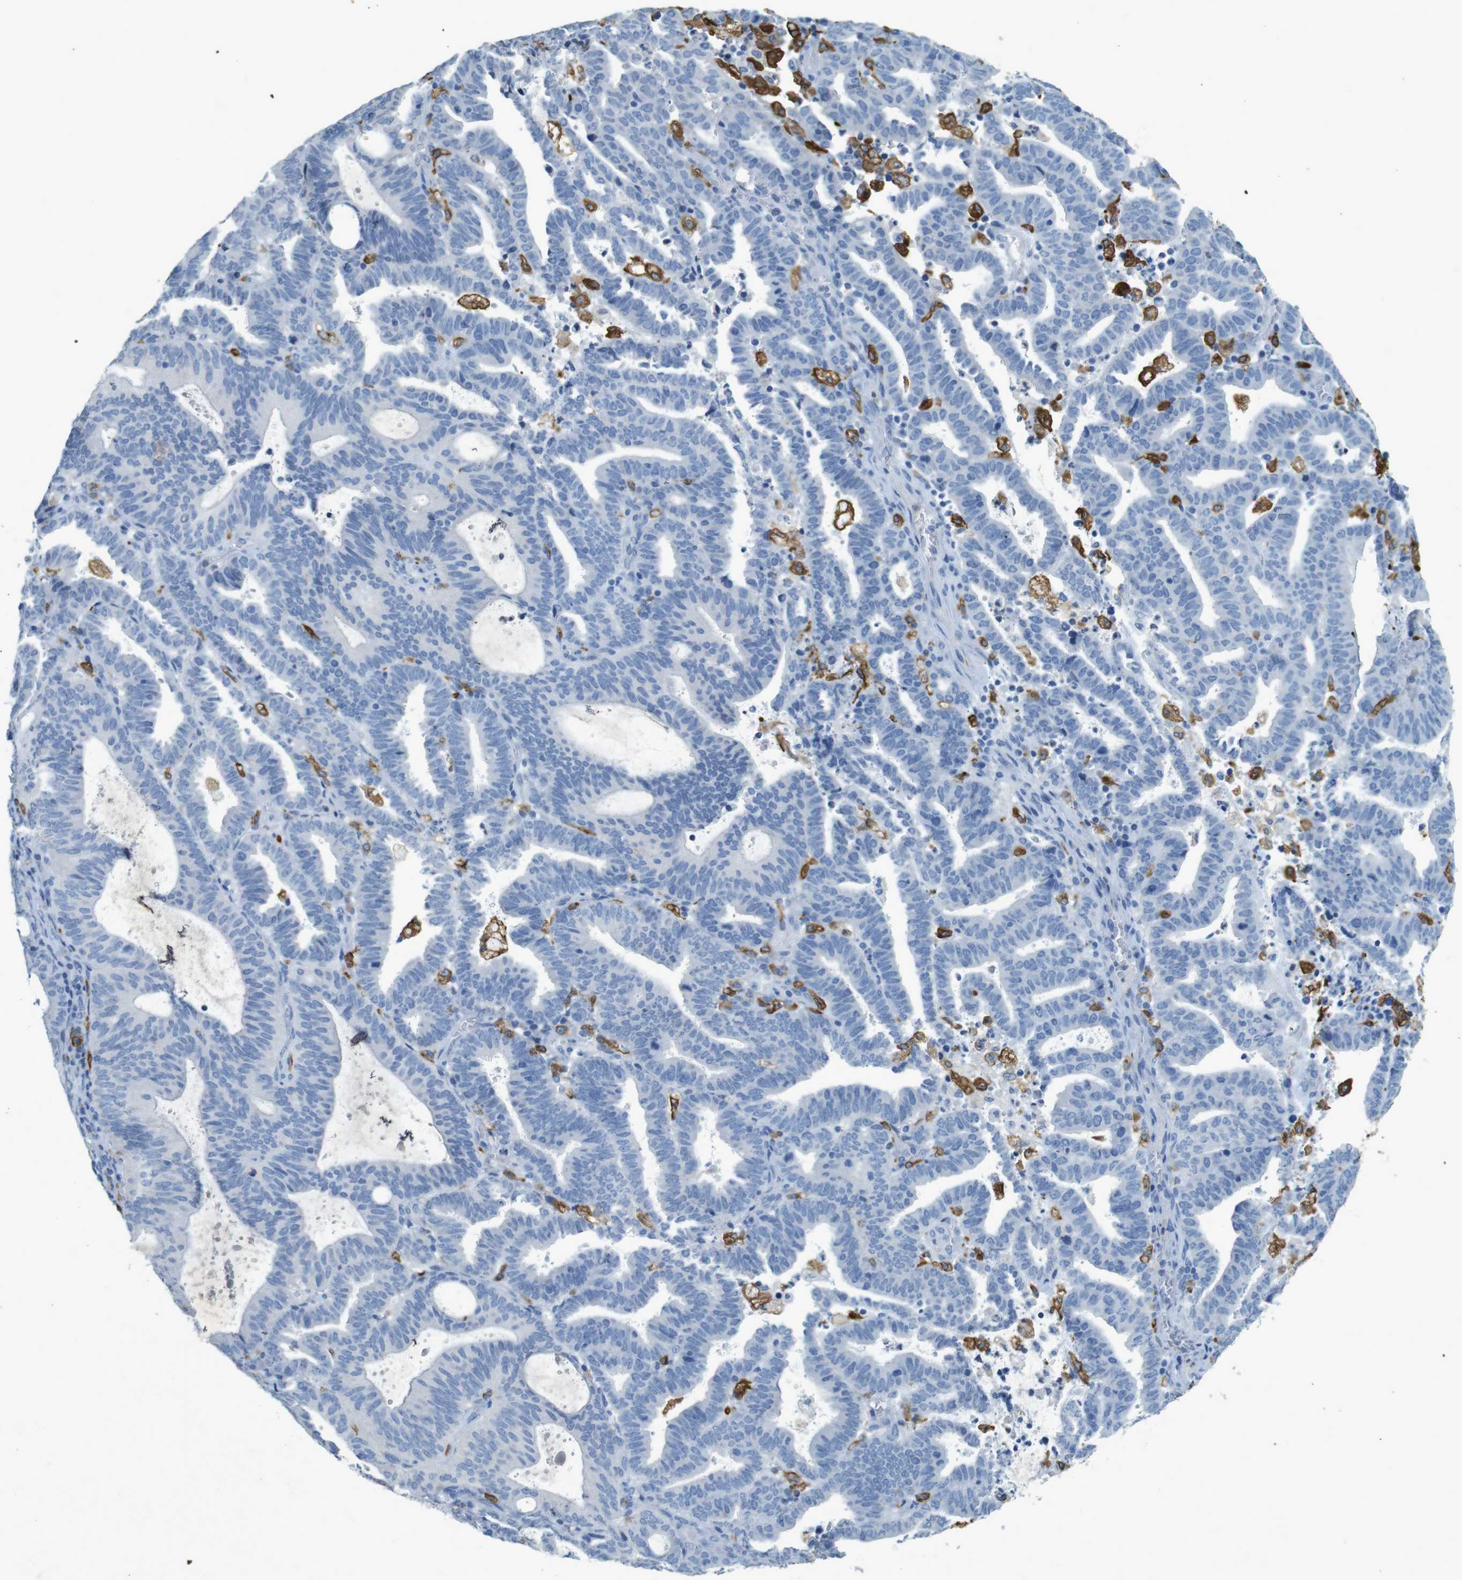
{"staining": {"intensity": "negative", "quantity": "none", "location": "none"}, "tissue": "endometrial cancer", "cell_type": "Tumor cells", "image_type": "cancer", "snomed": [{"axis": "morphology", "description": "Adenocarcinoma, NOS"}, {"axis": "topography", "description": "Uterus"}], "caption": "An IHC histopathology image of endometrial adenocarcinoma is shown. There is no staining in tumor cells of endometrial adenocarcinoma. Nuclei are stained in blue.", "gene": "CD320", "patient": {"sex": "female", "age": 83}}